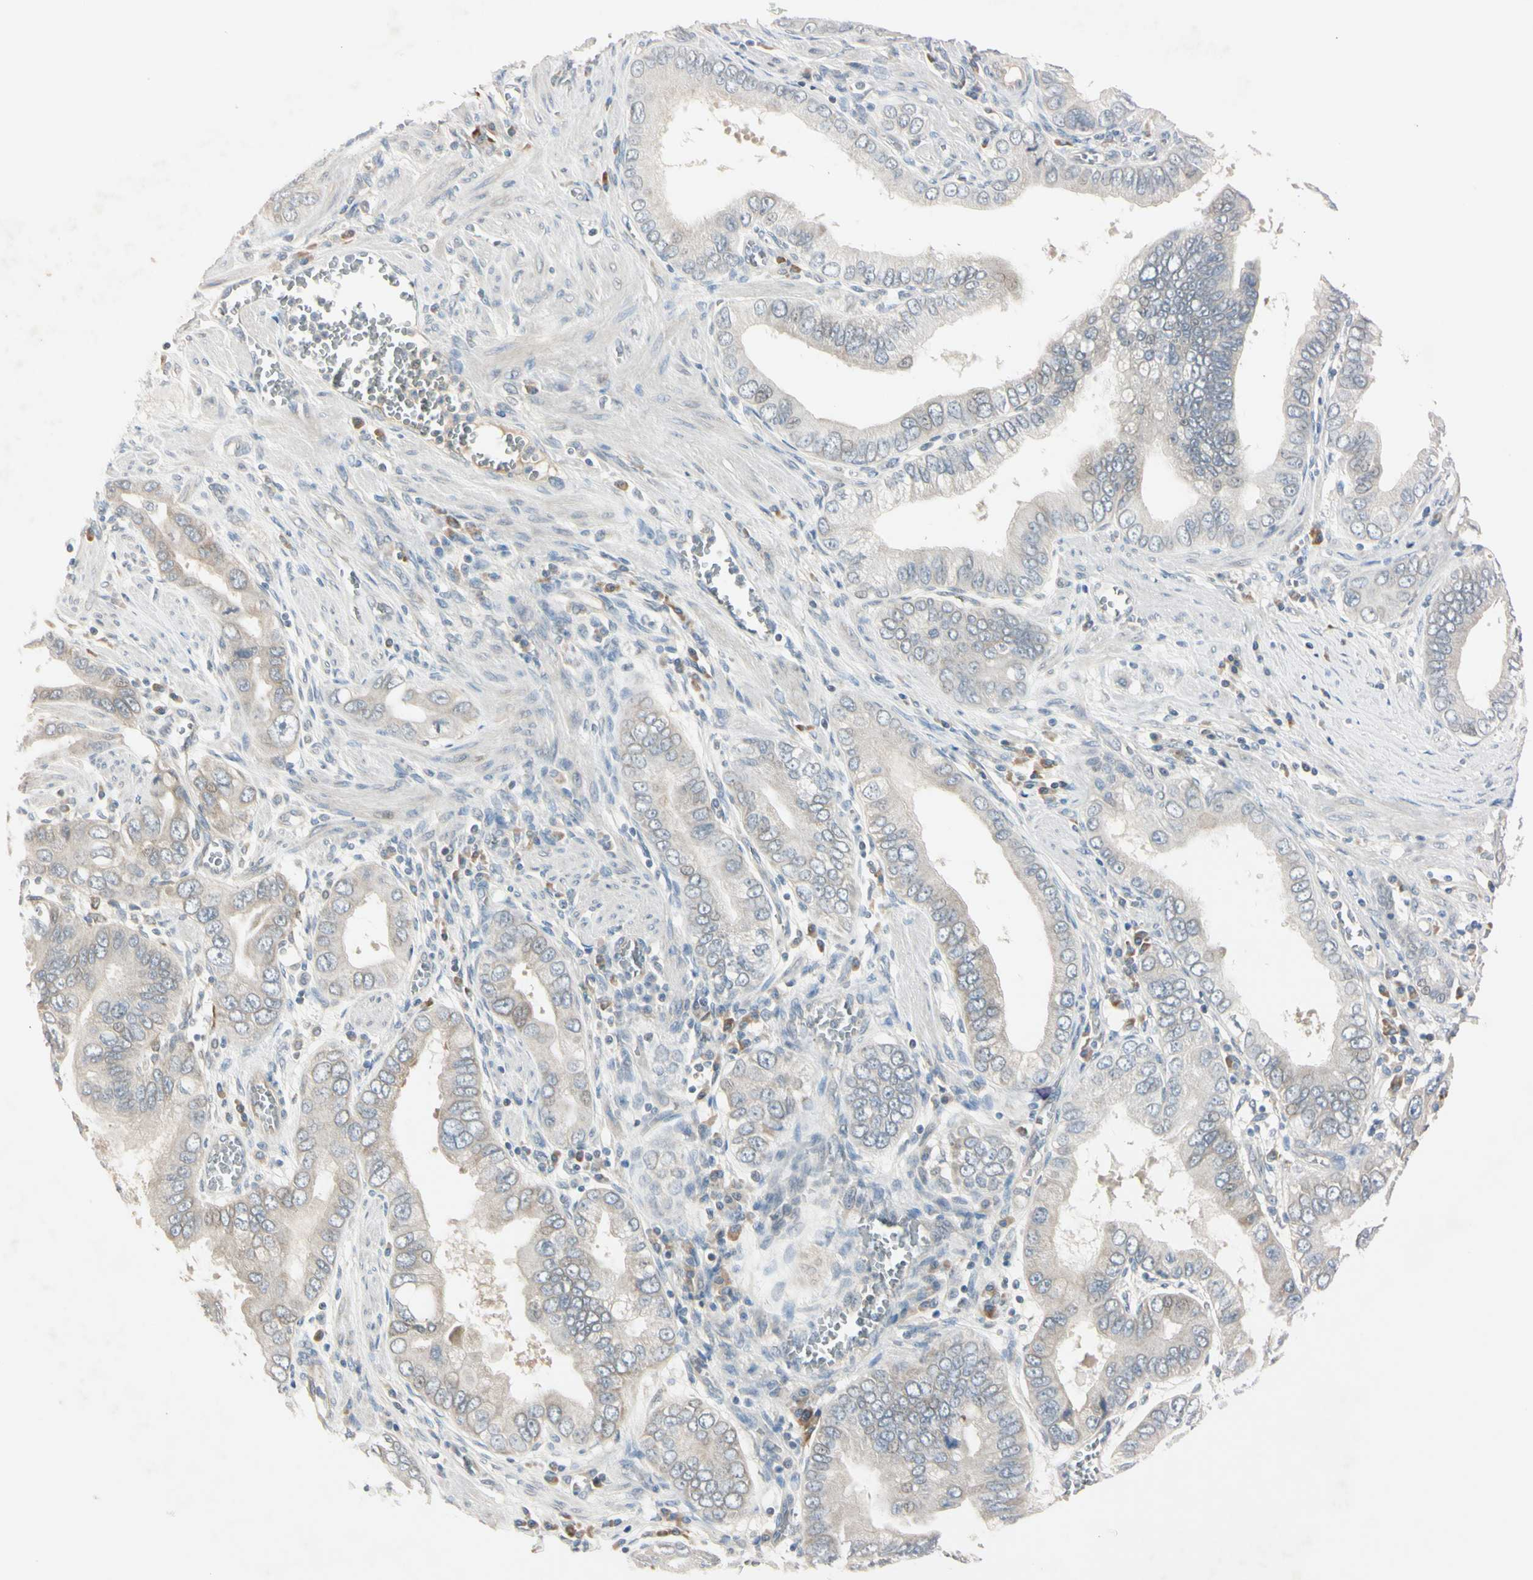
{"staining": {"intensity": "negative", "quantity": "none", "location": "none"}, "tissue": "pancreatic cancer", "cell_type": "Tumor cells", "image_type": "cancer", "snomed": [{"axis": "morphology", "description": "Normal tissue, NOS"}, {"axis": "topography", "description": "Lymph node"}], "caption": "Immunohistochemical staining of pancreatic cancer shows no significant positivity in tumor cells.", "gene": "AATK", "patient": {"sex": "male", "age": 50}}